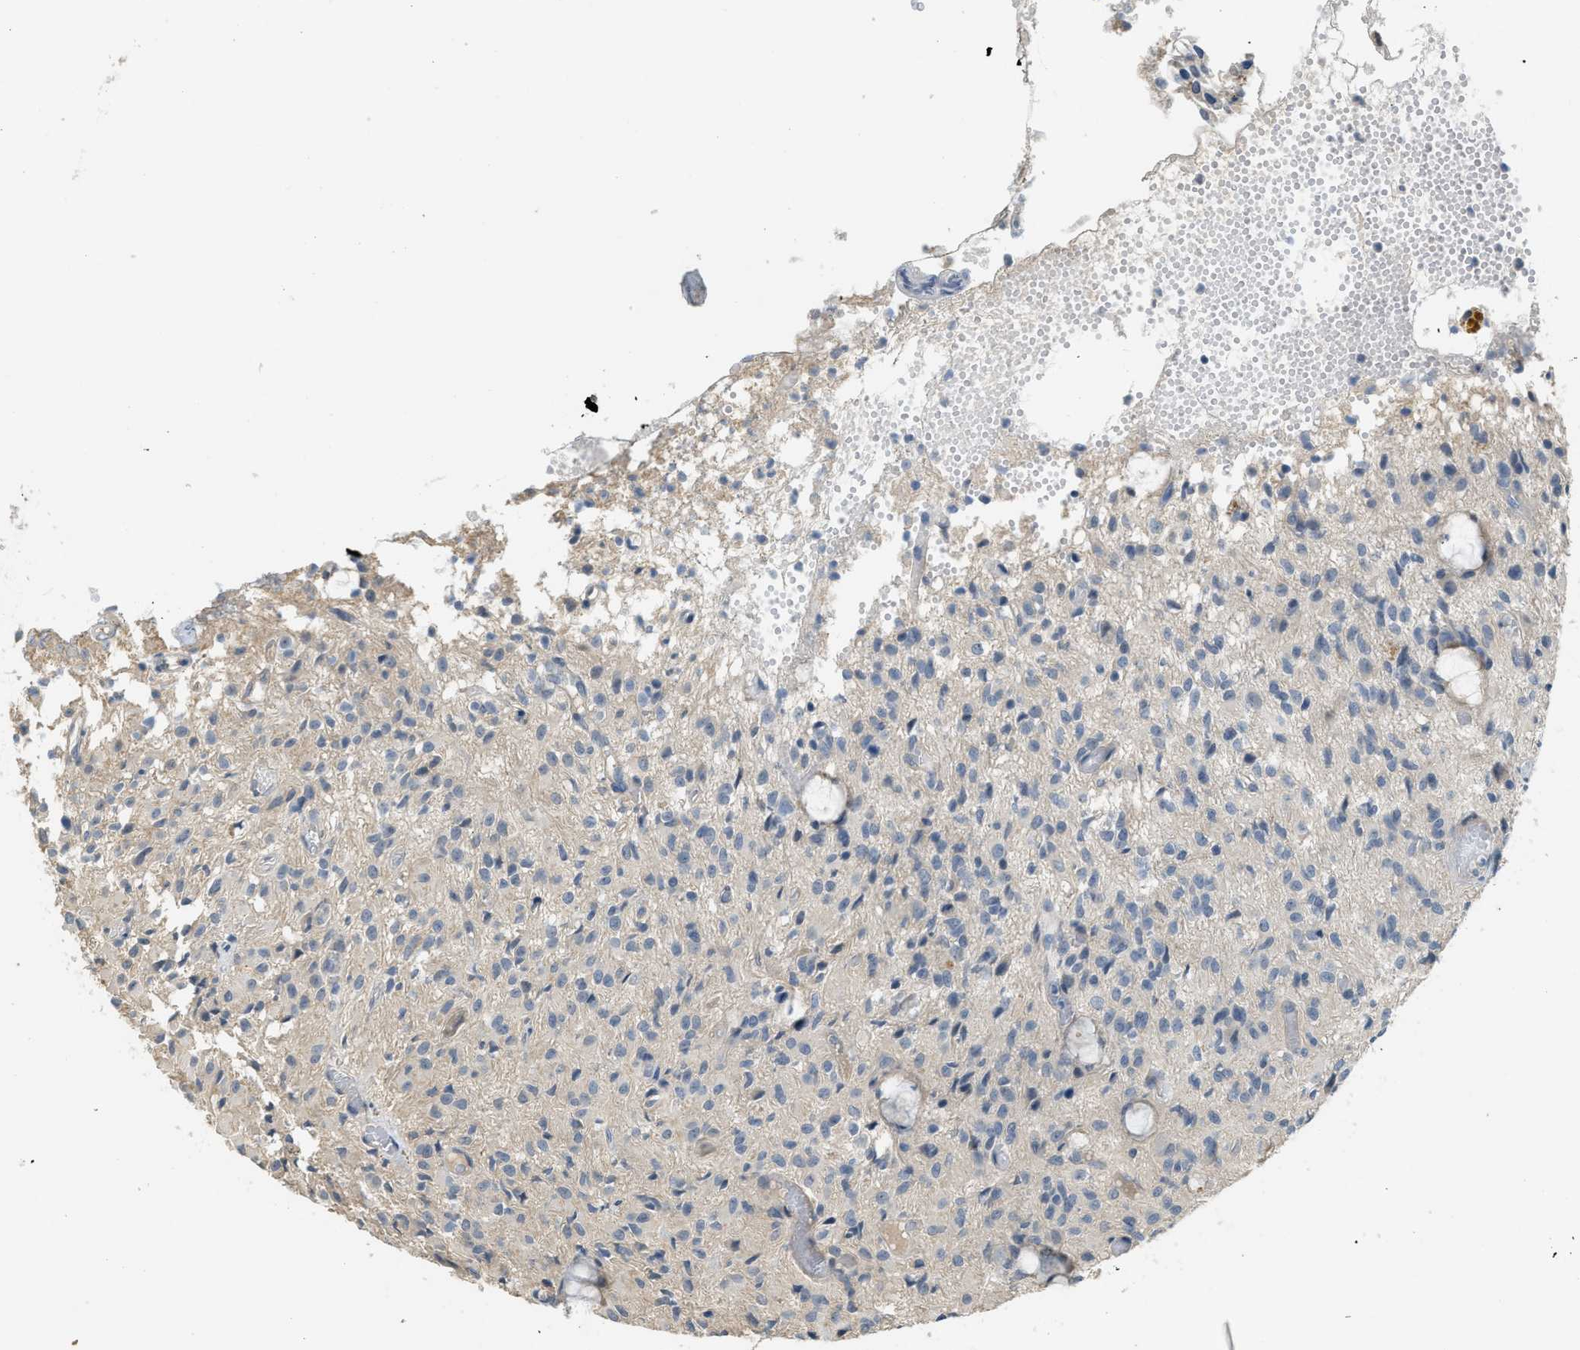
{"staining": {"intensity": "negative", "quantity": "none", "location": "none"}, "tissue": "glioma", "cell_type": "Tumor cells", "image_type": "cancer", "snomed": [{"axis": "morphology", "description": "Glioma, malignant, Low grade"}, {"axis": "topography", "description": "Brain"}], "caption": "Malignant low-grade glioma was stained to show a protein in brown. There is no significant positivity in tumor cells. (DAB (3,3'-diaminobenzidine) IHC visualized using brightfield microscopy, high magnification).", "gene": "TMEM154", "patient": {"sex": "female", "age": 46}}